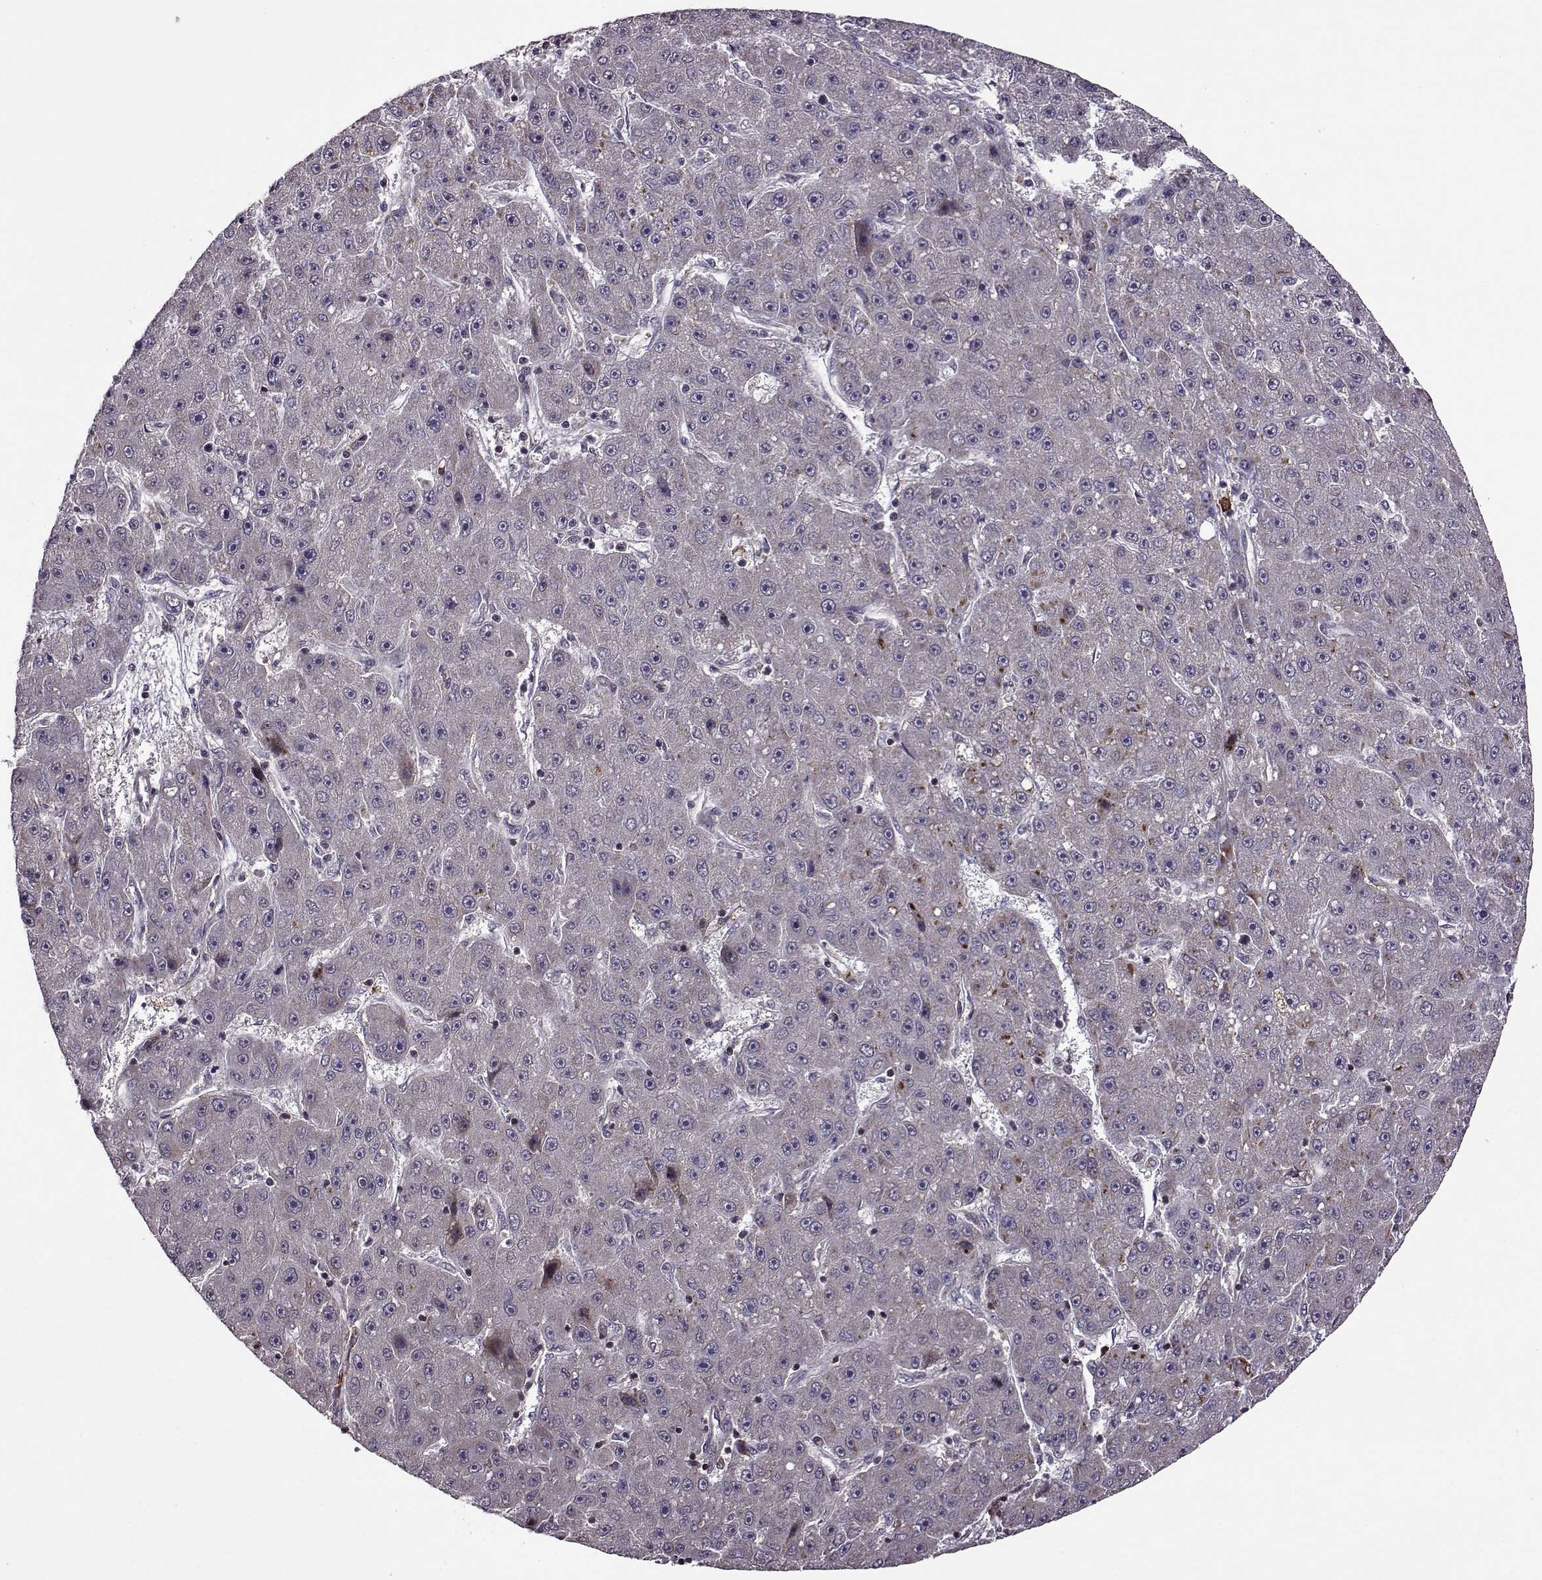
{"staining": {"intensity": "negative", "quantity": "none", "location": "none"}, "tissue": "liver cancer", "cell_type": "Tumor cells", "image_type": "cancer", "snomed": [{"axis": "morphology", "description": "Carcinoma, Hepatocellular, NOS"}, {"axis": "topography", "description": "Liver"}], "caption": "A histopathology image of liver hepatocellular carcinoma stained for a protein shows no brown staining in tumor cells.", "gene": "TRMU", "patient": {"sex": "male", "age": 67}}